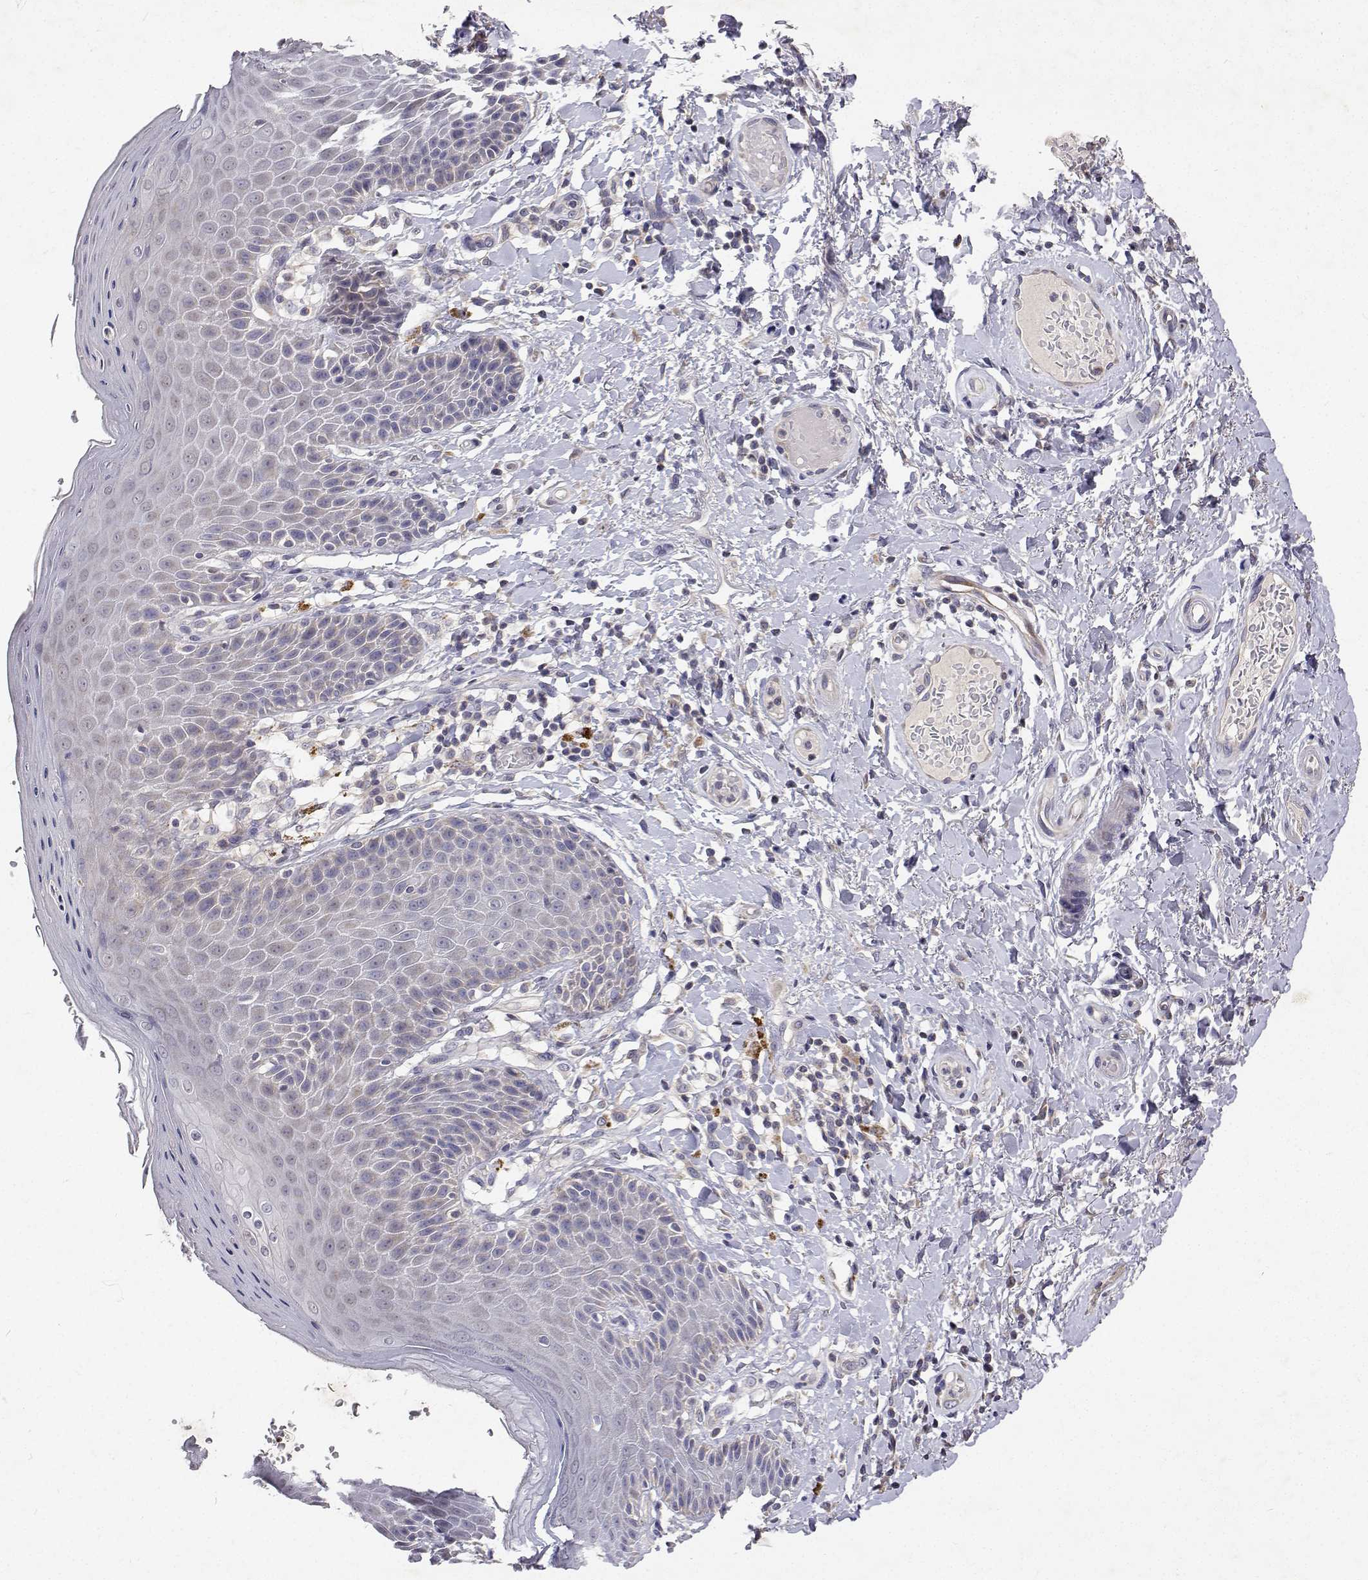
{"staining": {"intensity": "moderate", "quantity": "<25%", "location": "cytoplasmic/membranous"}, "tissue": "skin", "cell_type": "Epidermal cells", "image_type": "normal", "snomed": [{"axis": "morphology", "description": "Normal tissue, NOS"}, {"axis": "topography", "description": "Anal"}, {"axis": "topography", "description": "Peripheral nerve tissue"}], "caption": "Epidermal cells demonstrate low levels of moderate cytoplasmic/membranous expression in about <25% of cells in normal human skin.", "gene": "TRIM60", "patient": {"sex": "male", "age": 51}}